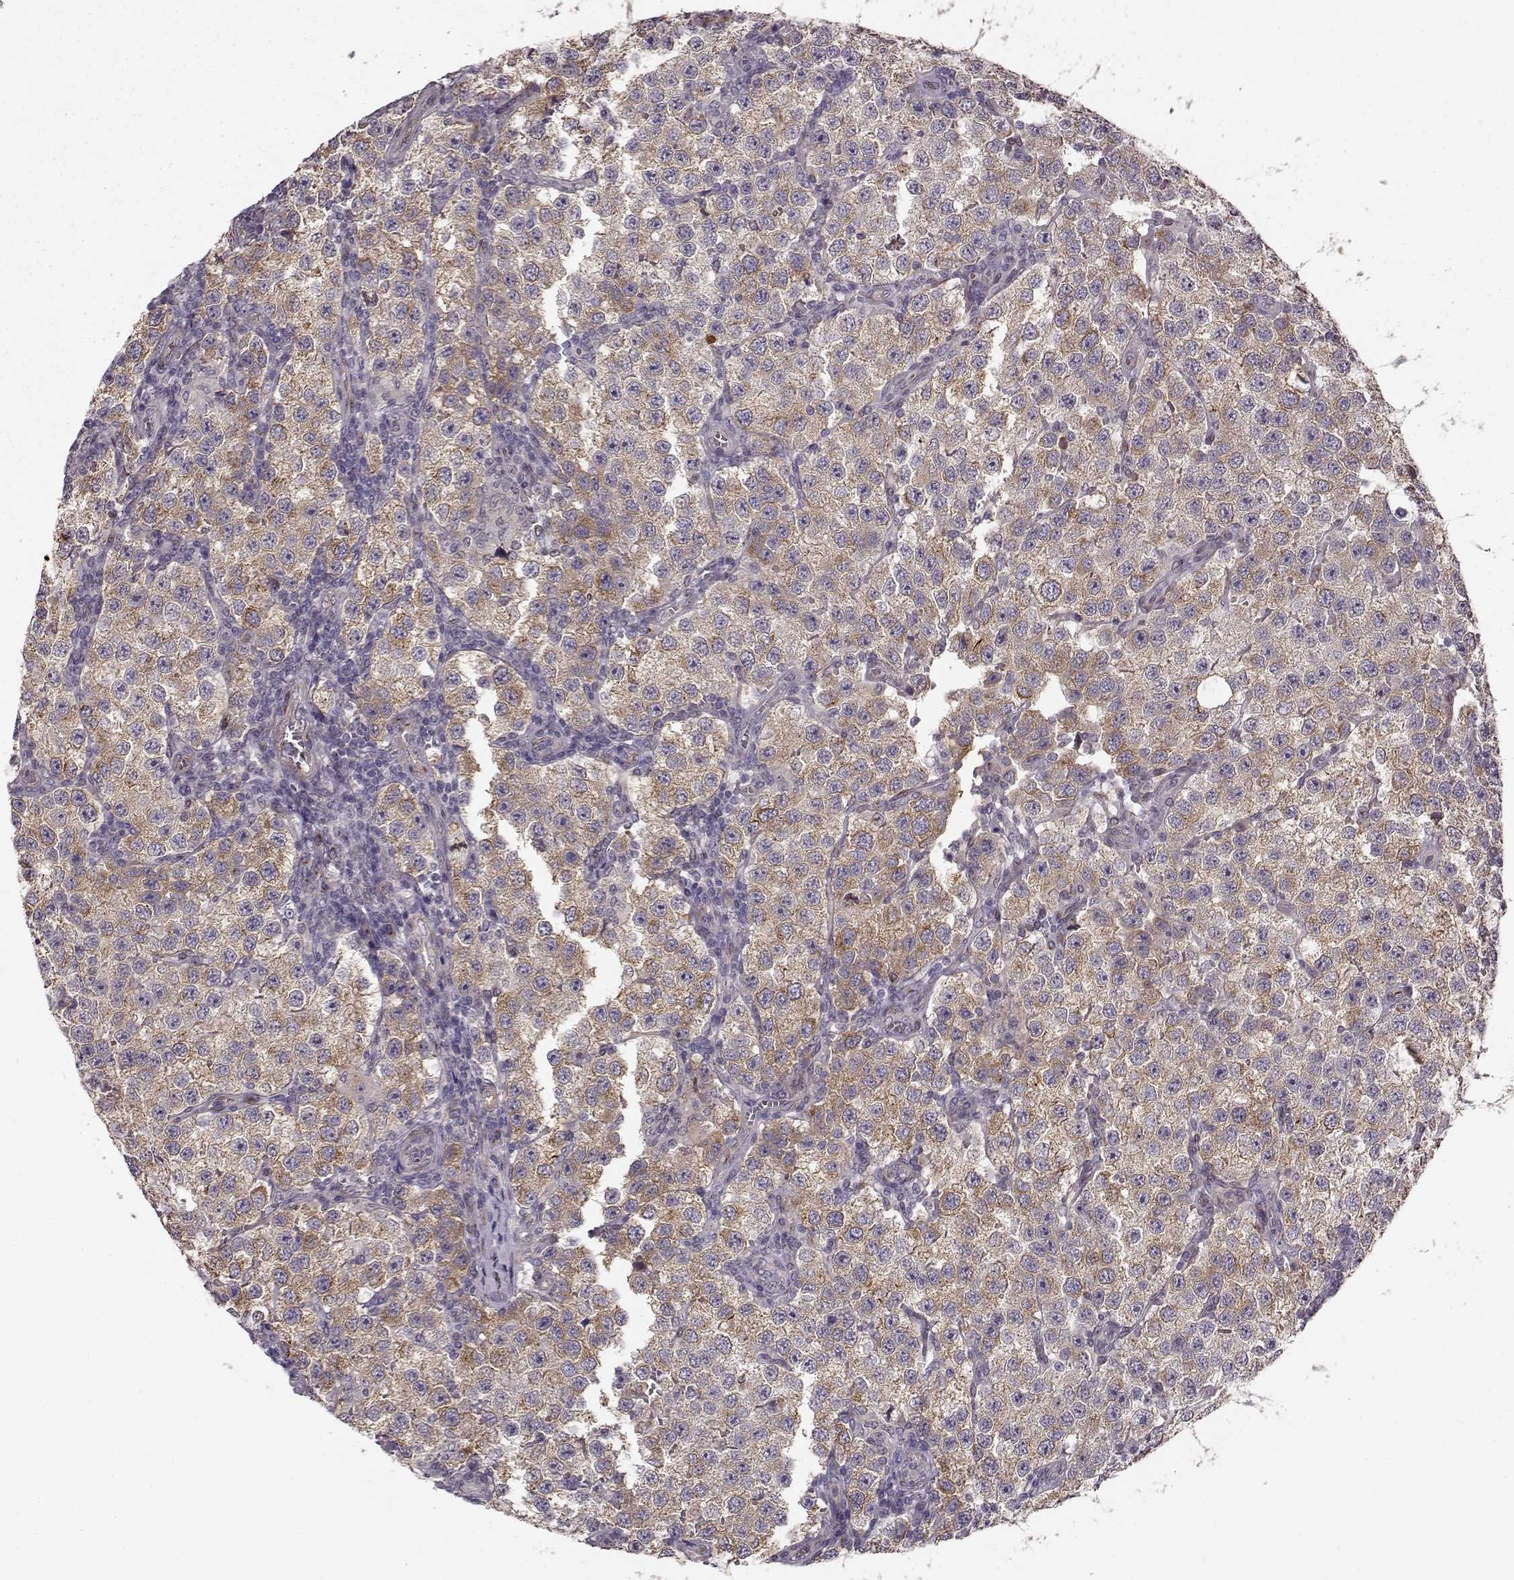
{"staining": {"intensity": "strong", "quantity": "<25%", "location": "cytoplasmic/membranous"}, "tissue": "testis cancer", "cell_type": "Tumor cells", "image_type": "cancer", "snomed": [{"axis": "morphology", "description": "Seminoma, NOS"}, {"axis": "topography", "description": "Testis"}], "caption": "Immunohistochemistry (IHC) (DAB) staining of testis cancer shows strong cytoplasmic/membranous protein staining in approximately <25% of tumor cells.", "gene": "MTR", "patient": {"sex": "male", "age": 37}}